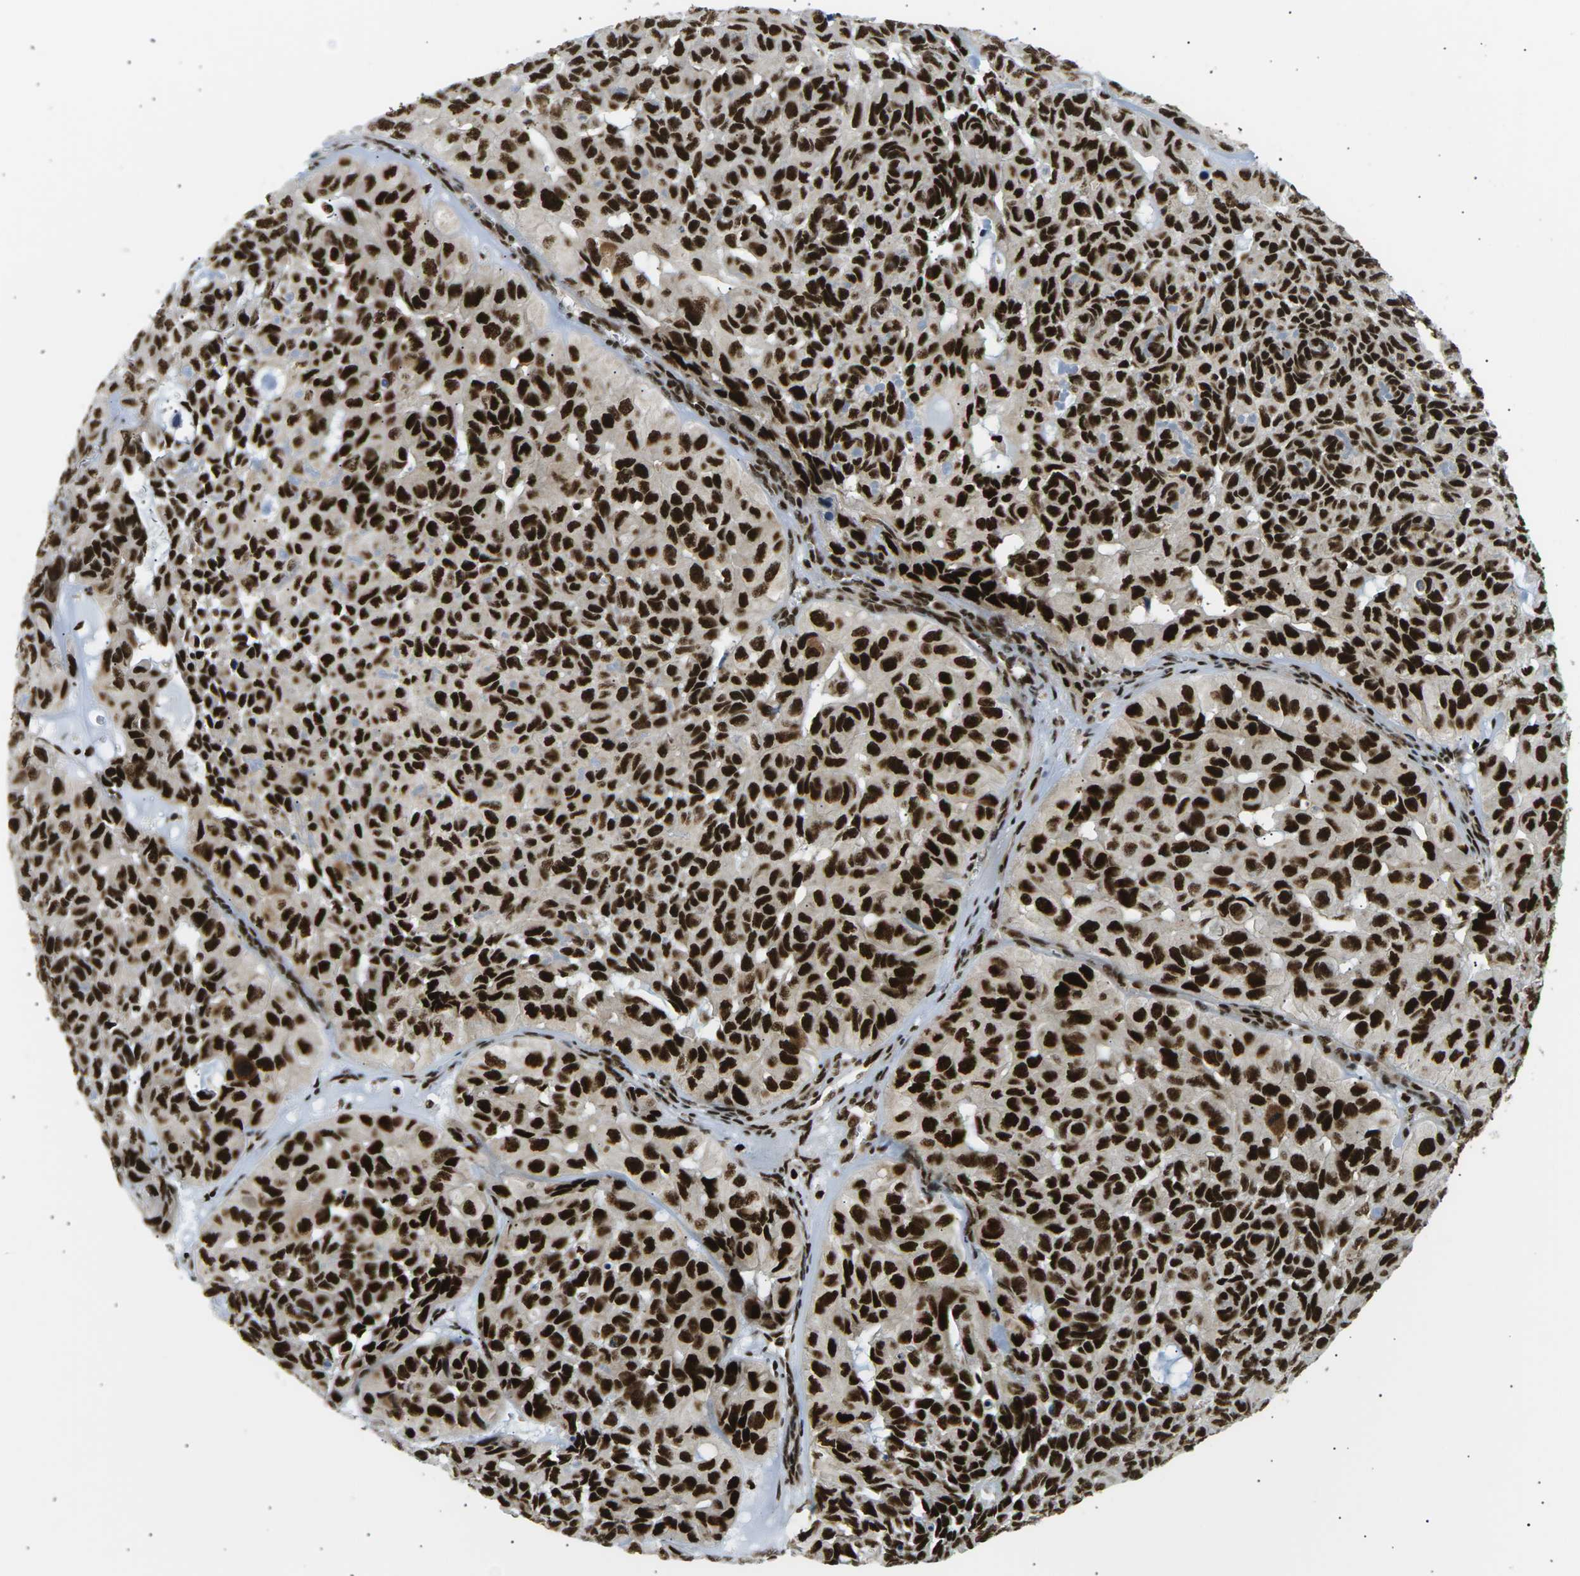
{"staining": {"intensity": "strong", "quantity": ">75%", "location": "nuclear"}, "tissue": "head and neck cancer", "cell_type": "Tumor cells", "image_type": "cancer", "snomed": [{"axis": "morphology", "description": "Adenocarcinoma, NOS"}, {"axis": "topography", "description": "Salivary gland, NOS"}, {"axis": "topography", "description": "Head-Neck"}], "caption": "A histopathology image showing strong nuclear expression in about >75% of tumor cells in head and neck cancer, as visualized by brown immunohistochemical staining.", "gene": "RPA2", "patient": {"sex": "female", "age": 76}}